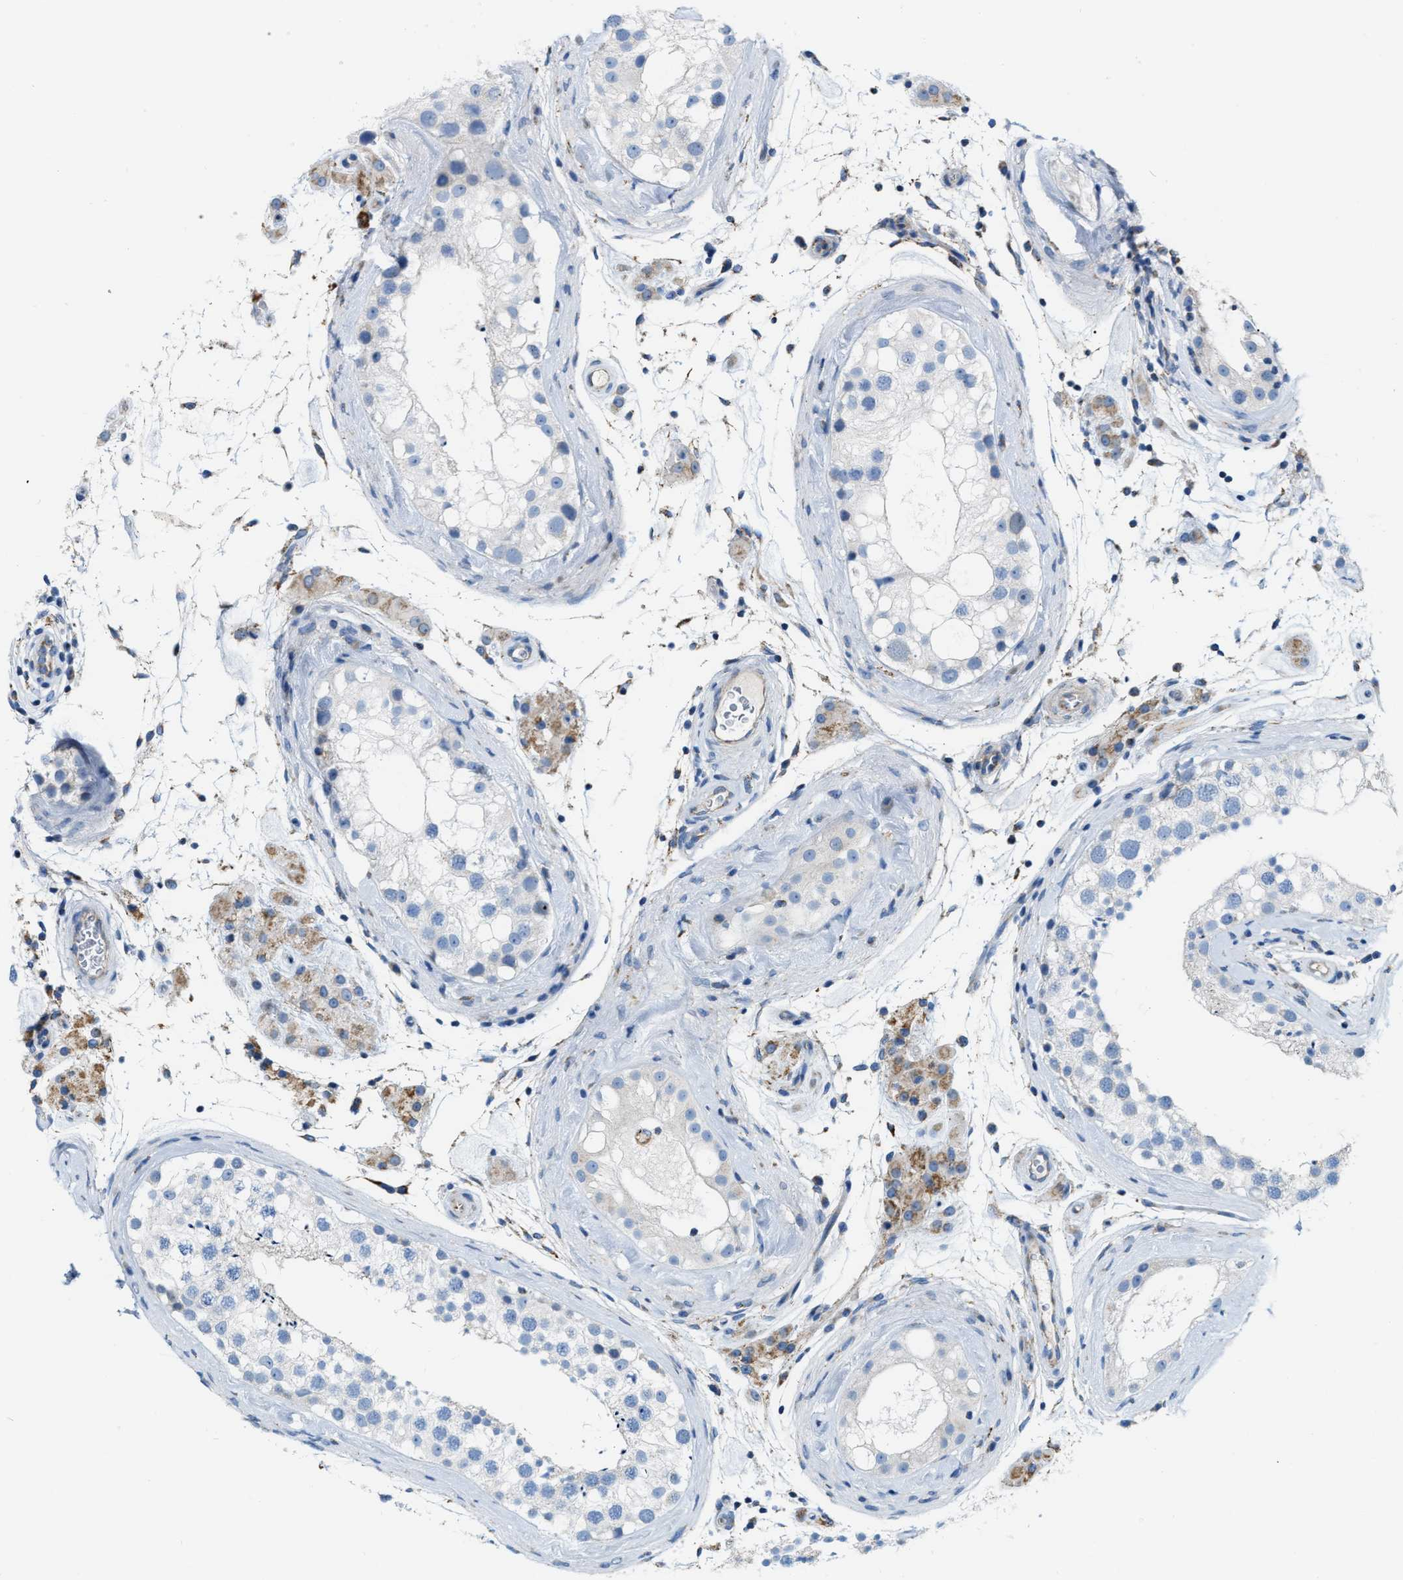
{"staining": {"intensity": "negative", "quantity": "none", "location": "none"}, "tissue": "testis", "cell_type": "Cells in seminiferous ducts", "image_type": "normal", "snomed": [{"axis": "morphology", "description": "Normal tissue, NOS"}, {"axis": "topography", "description": "Testis"}], "caption": "Image shows no protein positivity in cells in seminiferous ducts of unremarkable testis. (DAB immunohistochemistry visualized using brightfield microscopy, high magnification).", "gene": "JADE1", "patient": {"sex": "male", "age": 46}}